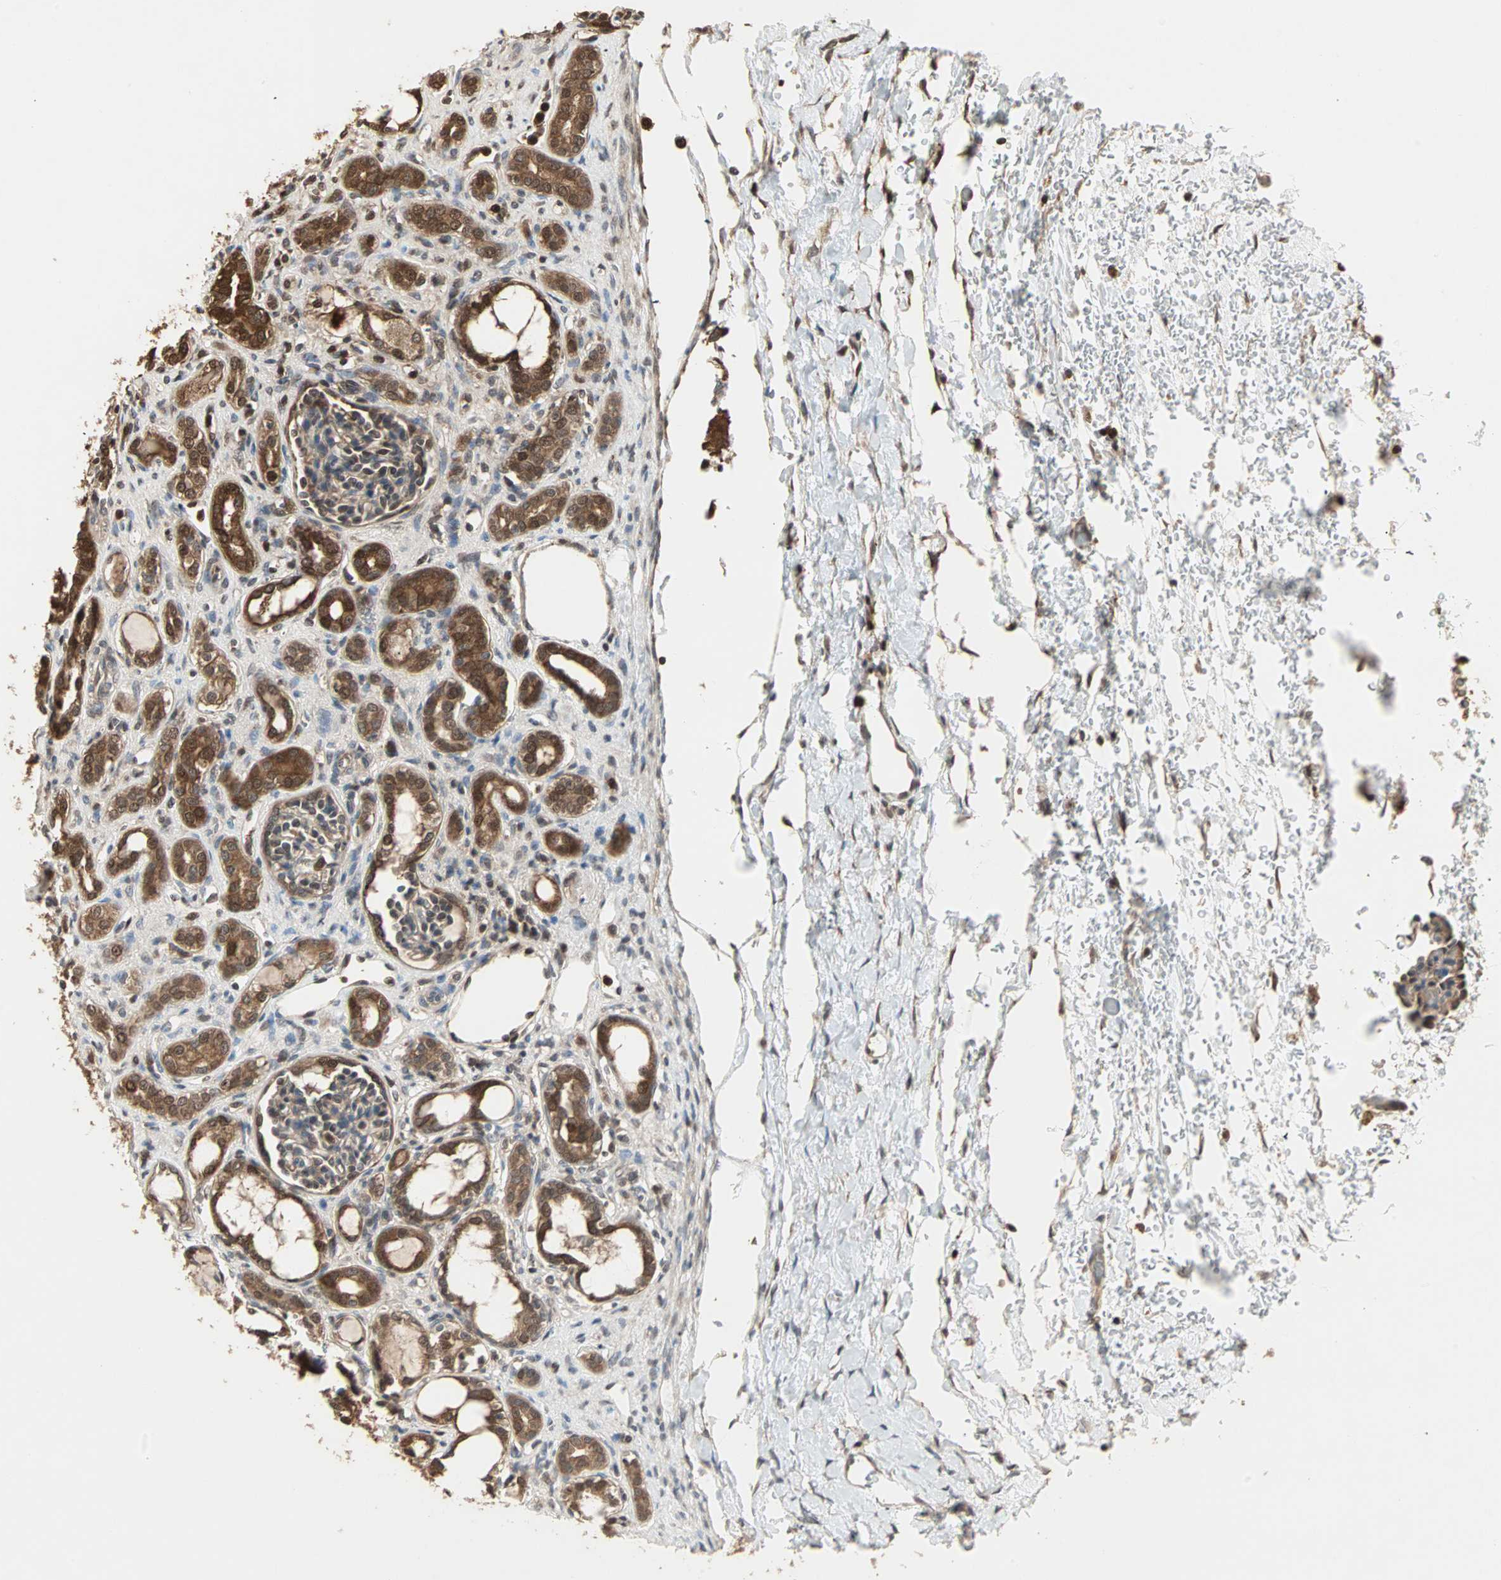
{"staining": {"intensity": "moderate", "quantity": "25%-75%", "location": "cytoplasmic/membranous,nuclear"}, "tissue": "kidney", "cell_type": "Cells in glomeruli", "image_type": "normal", "snomed": [{"axis": "morphology", "description": "Normal tissue, NOS"}, {"axis": "topography", "description": "Kidney"}], "caption": "Immunohistochemical staining of normal kidney shows 25%-75% levels of moderate cytoplasmic/membranous,nuclear protein positivity in approximately 25%-75% of cells in glomeruli.", "gene": "DRG2", "patient": {"sex": "male", "age": 7}}